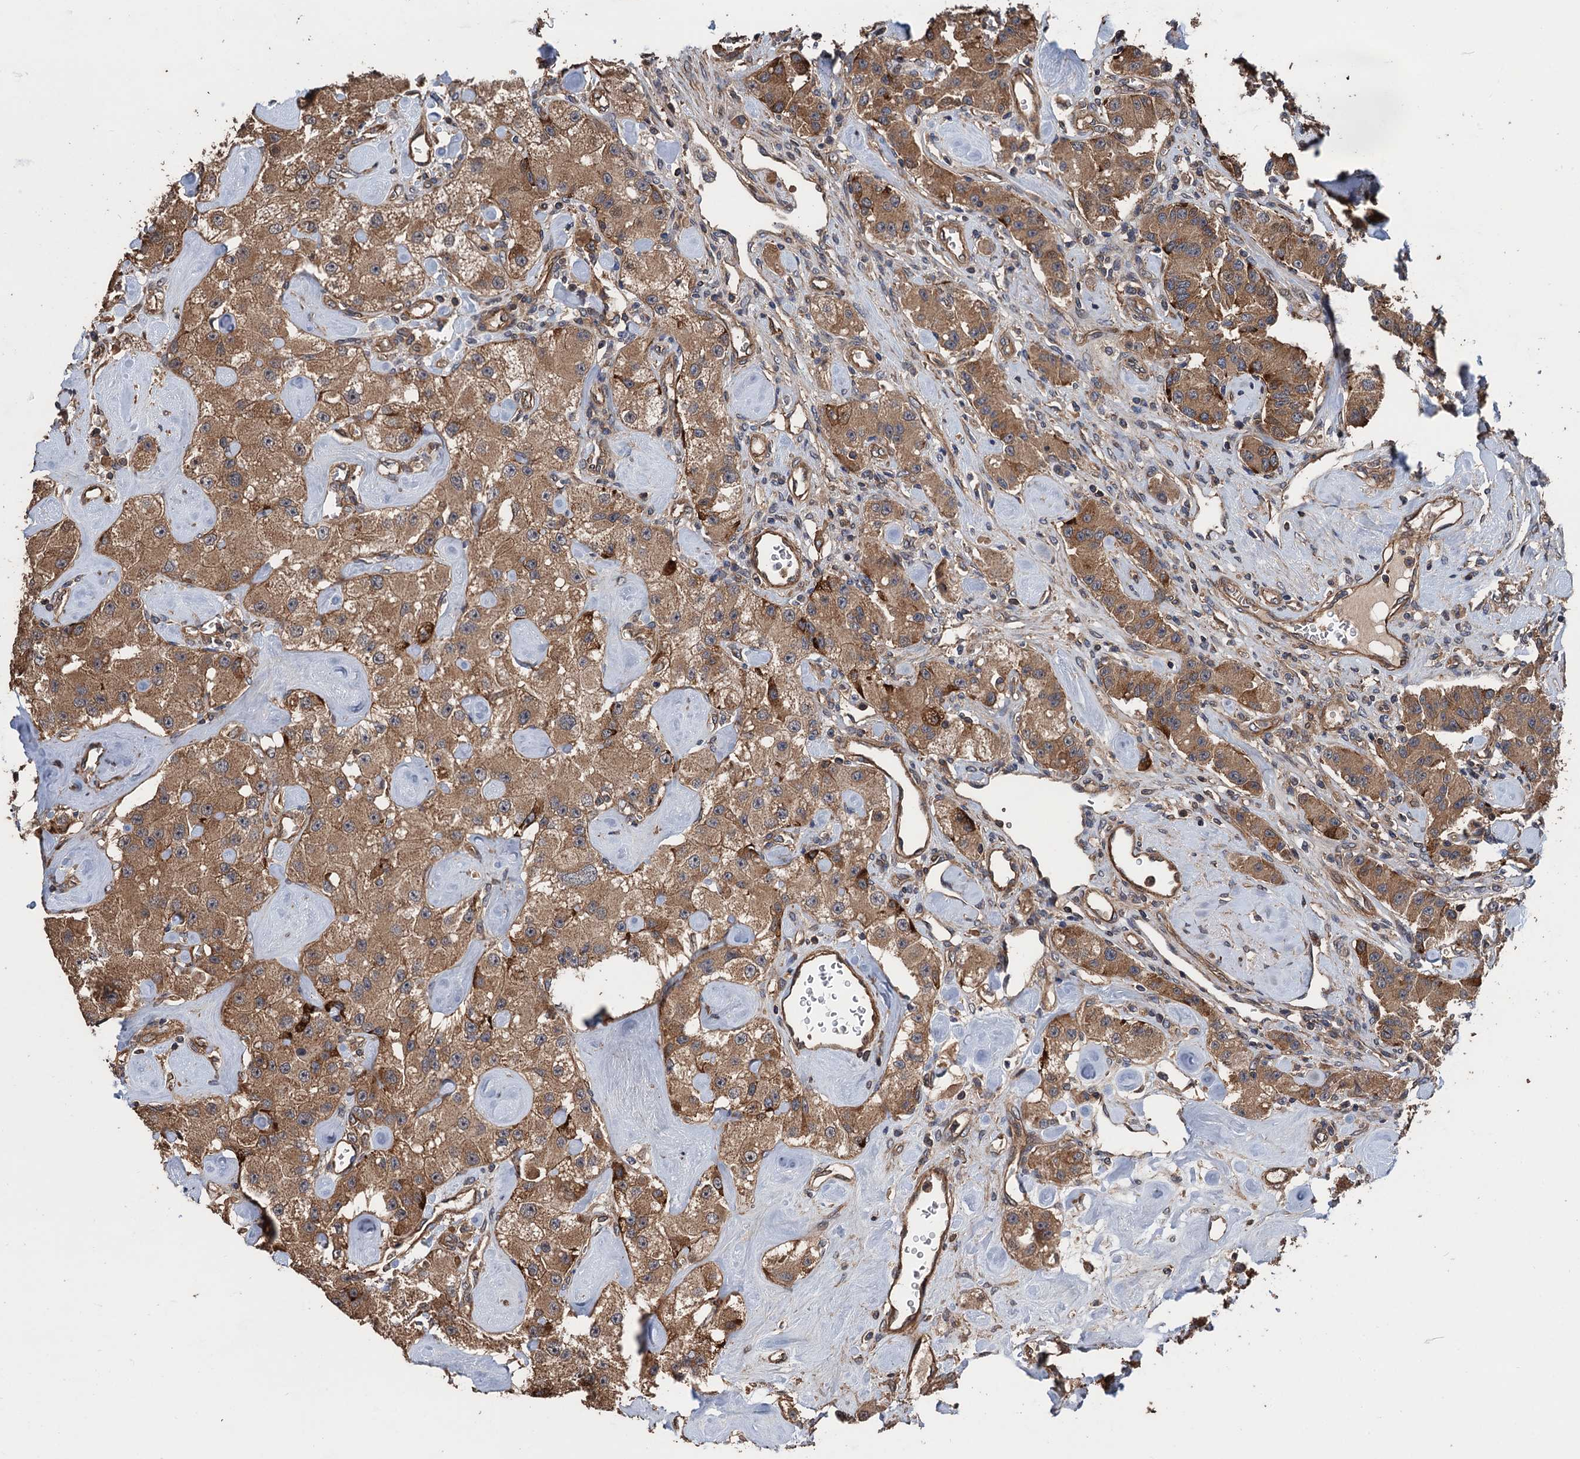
{"staining": {"intensity": "moderate", "quantity": ">75%", "location": "cytoplasmic/membranous"}, "tissue": "carcinoid", "cell_type": "Tumor cells", "image_type": "cancer", "snomed": [{"axis": "morphology", "description": "Carcinoid, malignant, NOS"}, {"axis": "topography", "description": "Pancreas"}], "caption": "Carcinoid stained with a brown dye exhibits moderate cytoplasmic/membranous positive positivity in approximately >75% of tumor cells.", "gene": "PPP4R1", "patient": {"sex": "male", "age": 41}}